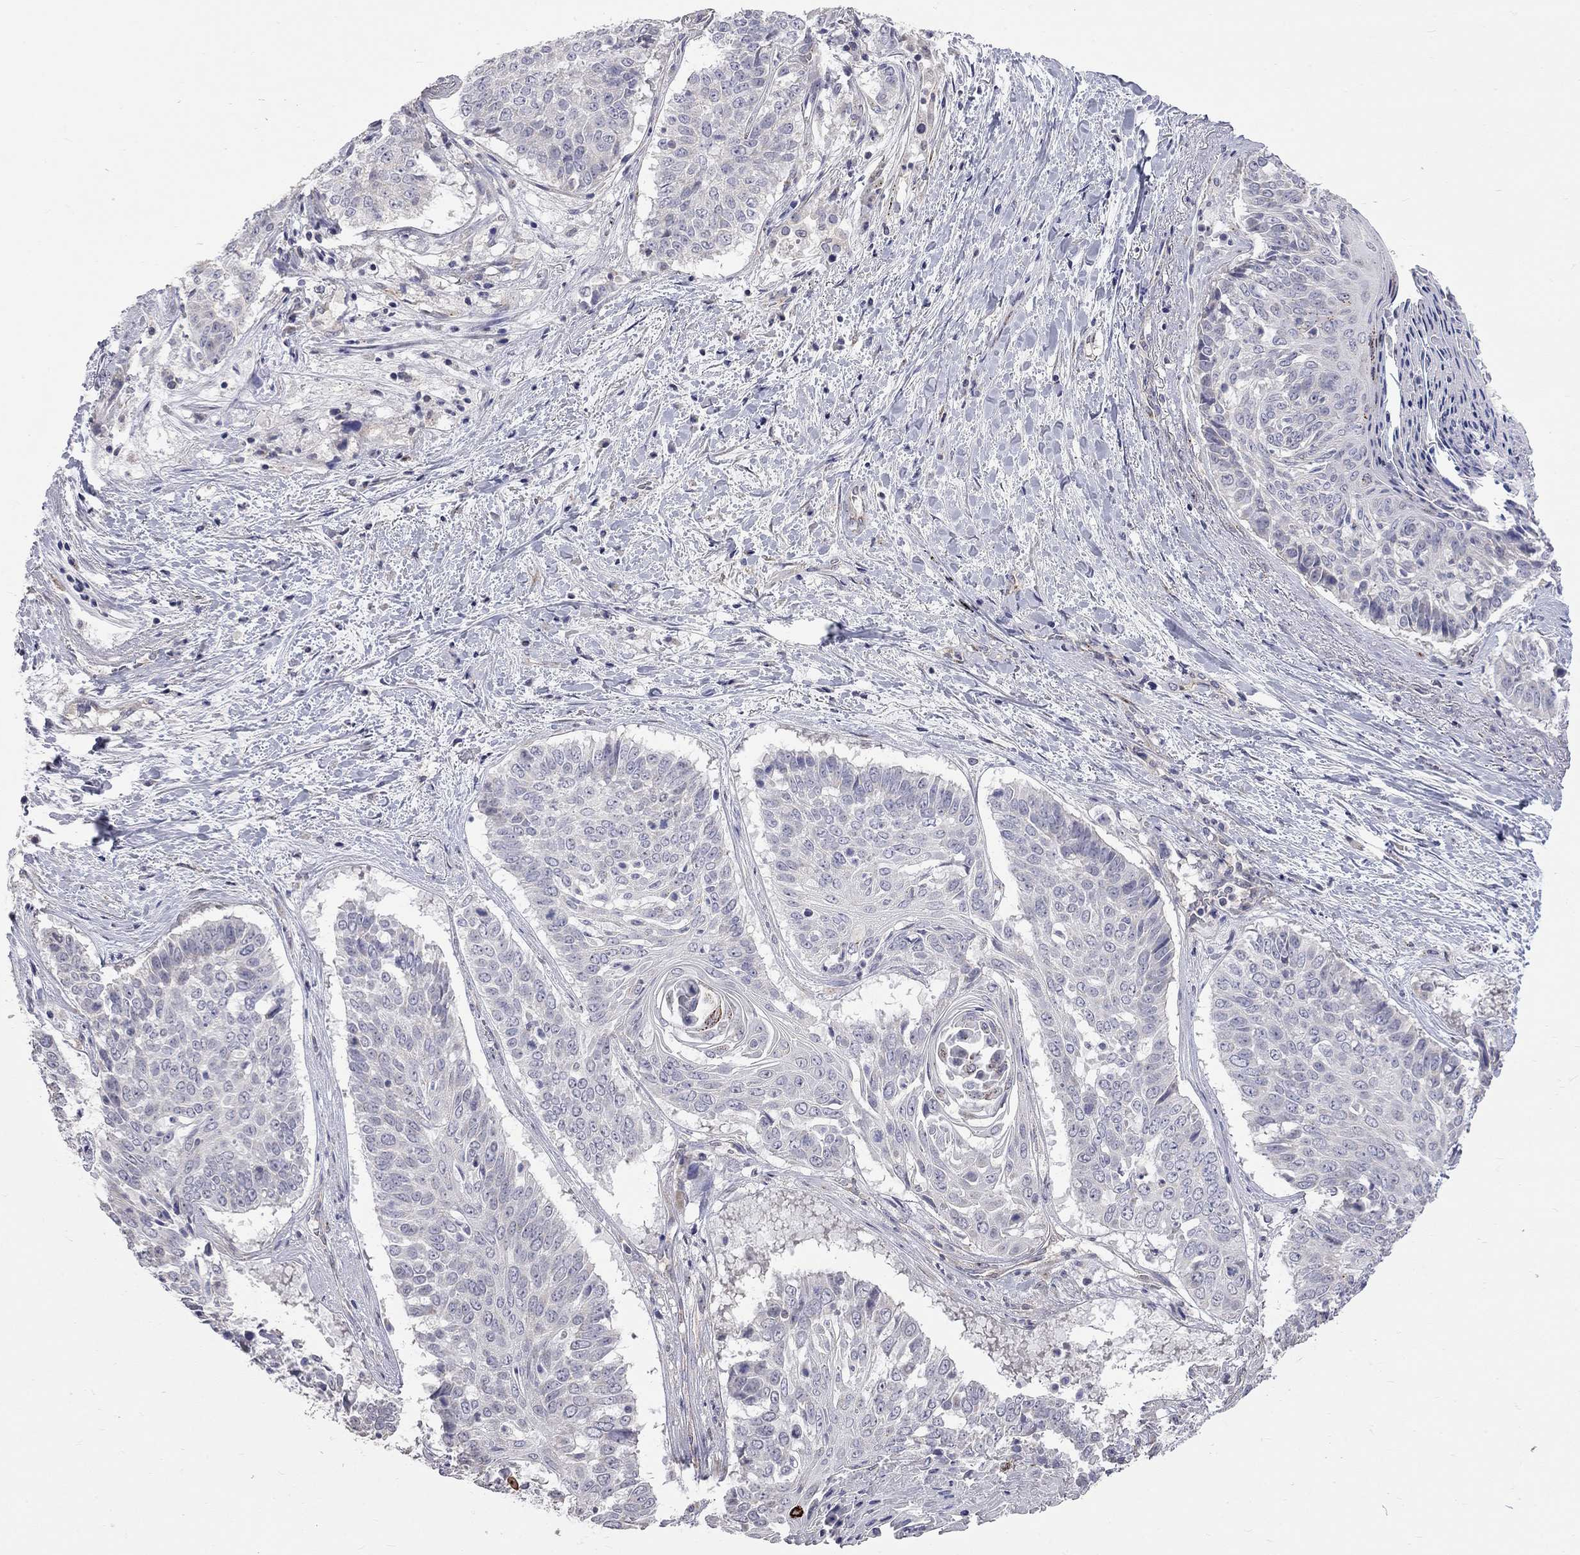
{"staining": {"intensity": "negative", "quantity": "none", "location": "none"}, "tissue": "lung cancer", "cell_type": "Tumor cells", "image_type": "cancer", "snomed": [{"axis": "morphology", "description": "Squamous cell carcinoma, NOS"}, {"axis": "topography", "description": "Lung"}], "caption": "IHC histopathology image of human lung squamous cell carcinoma stained for a protein (brown), which reveals no positivity in tumor cells.", "gene": "OPRK1", "patient": {"sex": "male", "age": 64}}